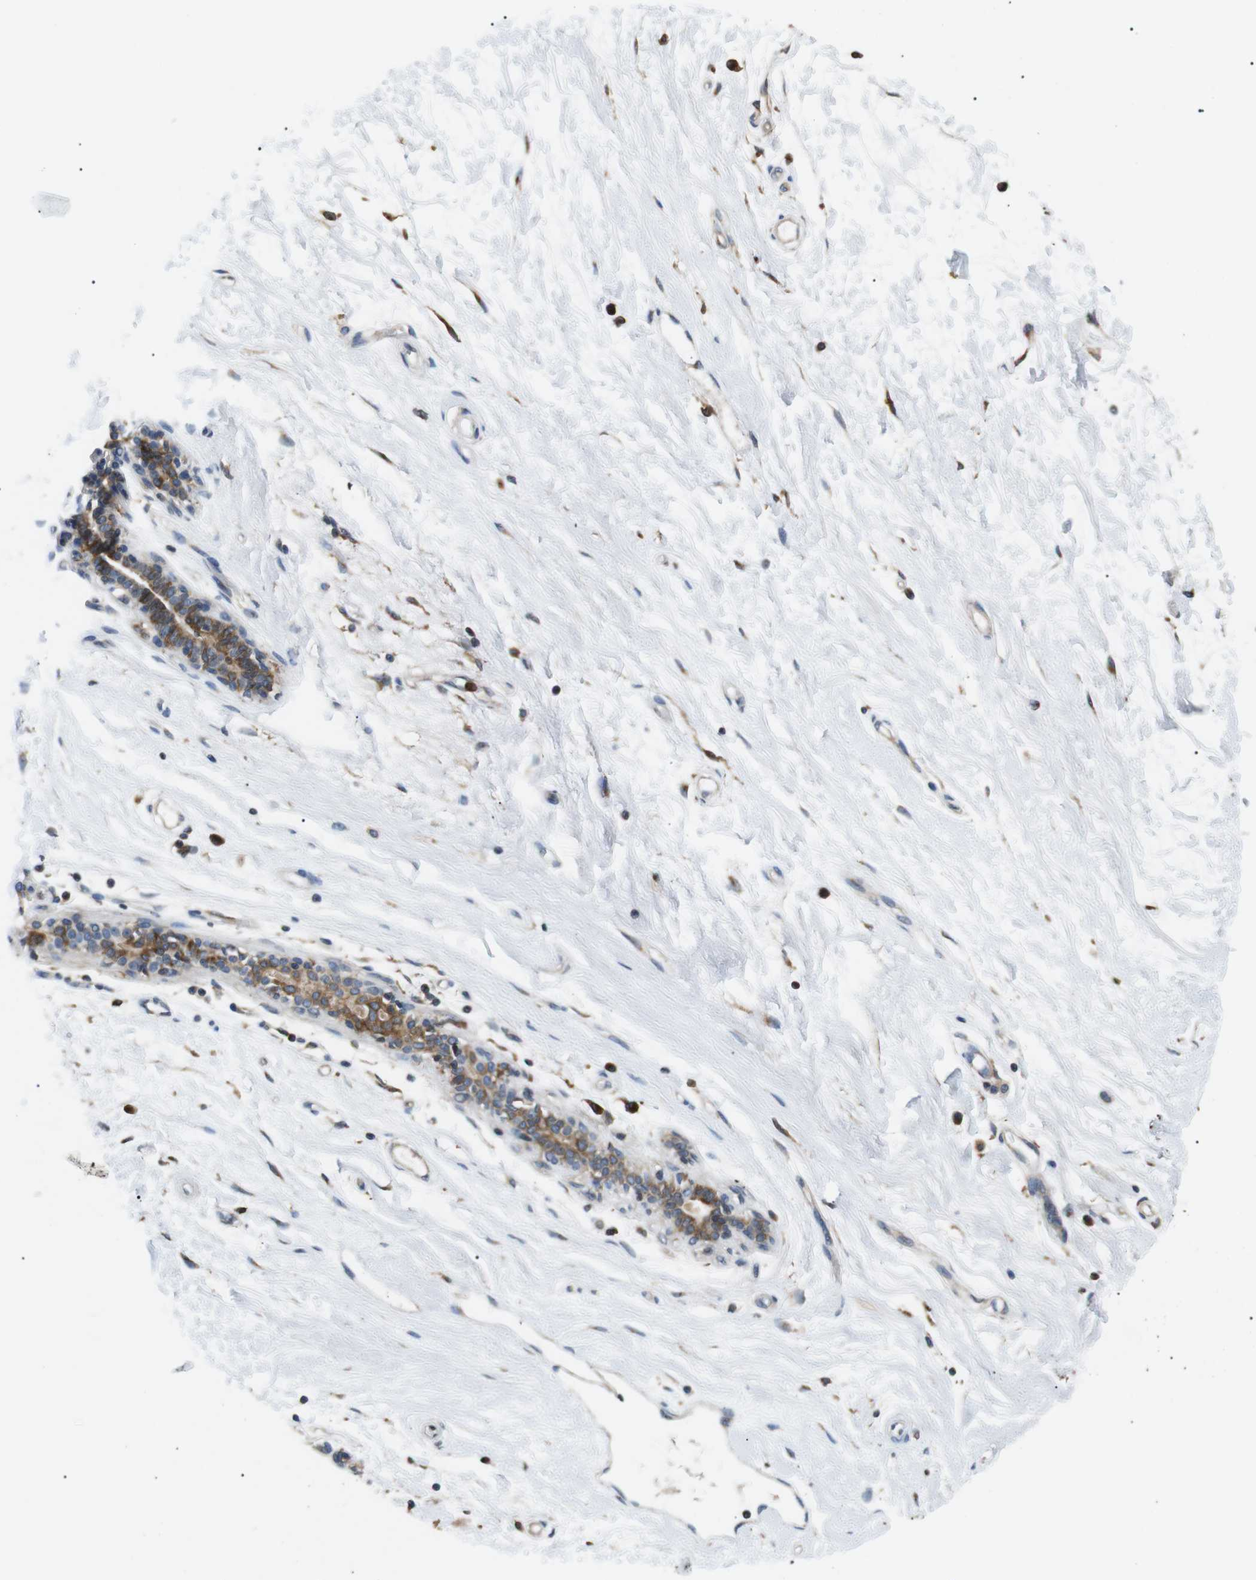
{"staining": {"intensity": "weak", "quantity": ">75%", "location": "cytoplasmic/membranous"}, "tissue": "breast", "cell_type": "Adipocytes", "image_type": "normal", "snomed": [{"axis": "morphology", "description": "Normal tissue, NOS"}, {"axis": "morphology", "description": "Lobular carcinoma"}, {"axis": "topography", "description": "Breast"}], "caption": "Immunohistochemical staining of benign breast reveals weak cytoplasmic/membranous protein staining in about >75% of adipocytes. Nuclei are stained in blue.", "gene": "RAB9A", "patient": {"sex": "female", "age": 59}}